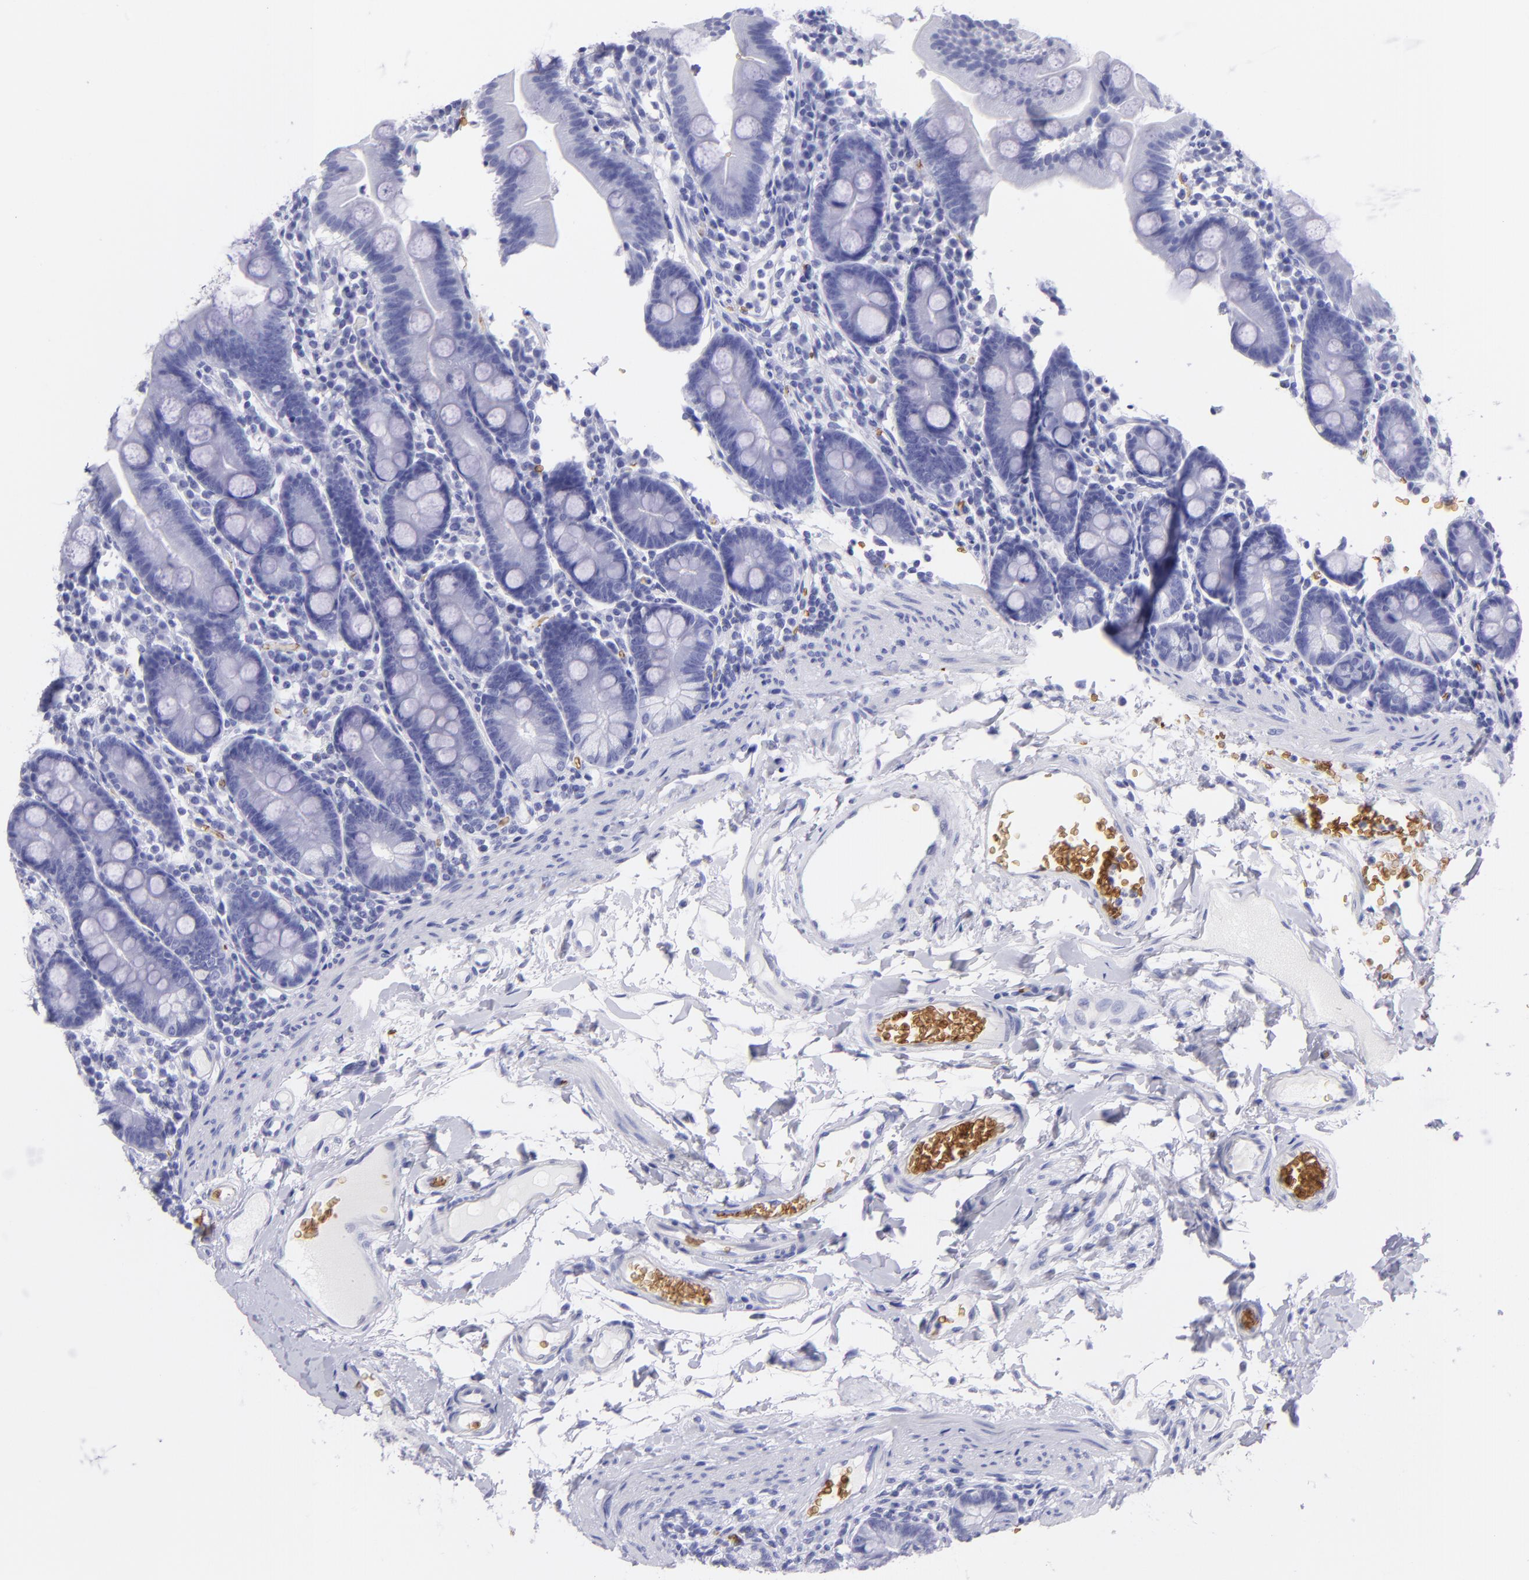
{"staining": {"intensity": "negative", "quantity": "none", "location": "none"}, "tissue": "duodenum", "cell_type": "Glandular cells", "image_type": "normal", "snomed": [{"axis": "morphology", "description": "Normal tissue, NOS"}, {"axis": "topography", "description": "Duodenum"}], "caption": "Immunohistochemistry (IHC) micrograph of unremarkable duodenum: human duodenum stained with DAB (3,3'-diaminobenzidine) reveals no significant protein staining in glandular cells.", "gene": "GYPA", "patient": {"sex": "male", "age": 50}}